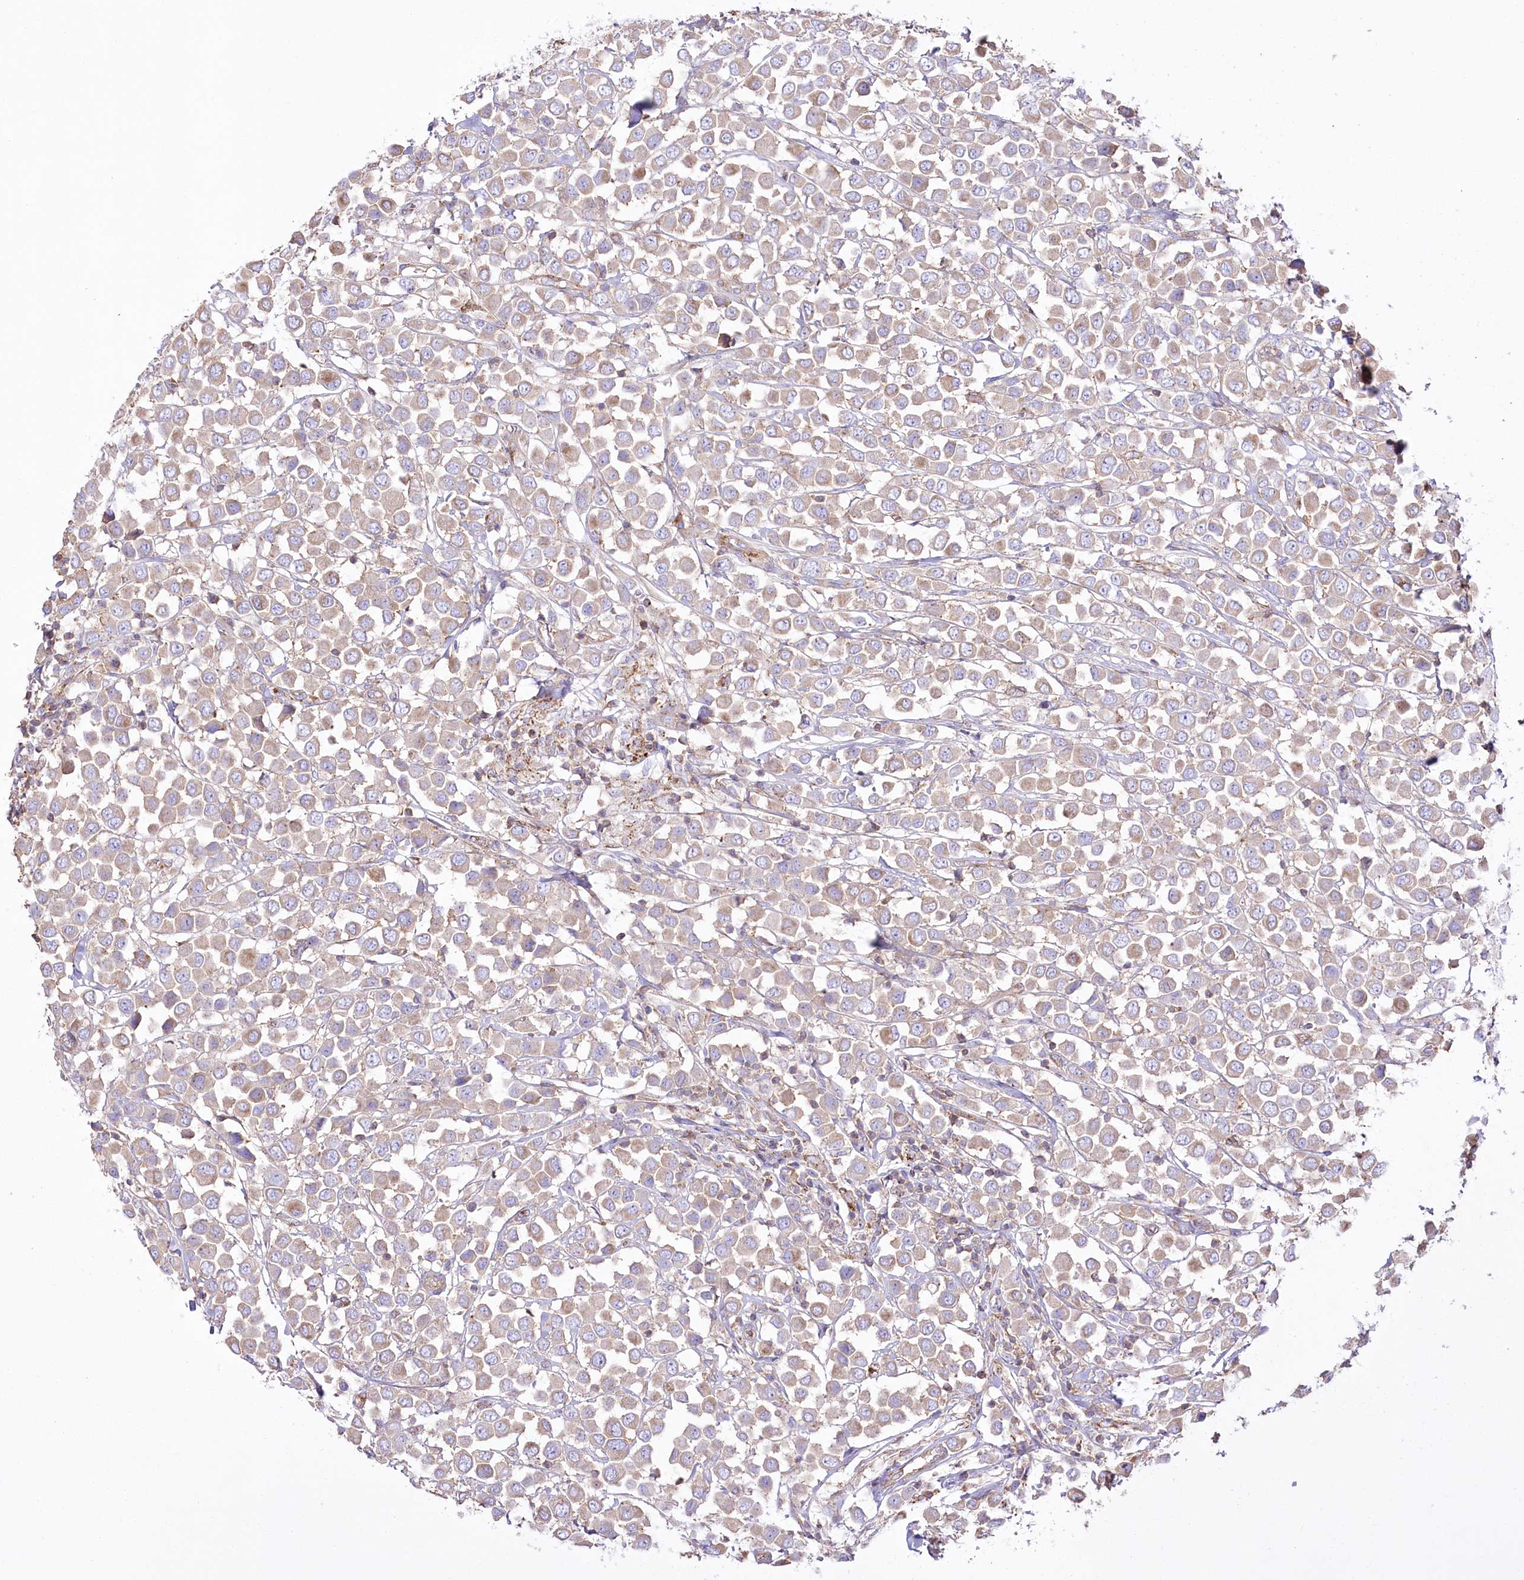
{"staining": {"intensity": "weak", "quantity": ">75%", "location": "cytoplasmic/membranous"}, "tissue": "breast cancer", "cell_type": "Tumor cells", "image_type": "cancer", "snomed": [{"axis": "morphology", "description": "Duct carcinoma"}, {"axis": "topography", "description": "Breast"}], "caption": "Breast intraductal carcinoma was stained to show a protein in brown. There is low levels of weak cytoplasmic/membranous expression in approximately >75% of tumor cells. (IHC, brightfield microscopy, high magnification).", "gene": "FAM216A", "patient": {"sex": "female", "age": 61}}